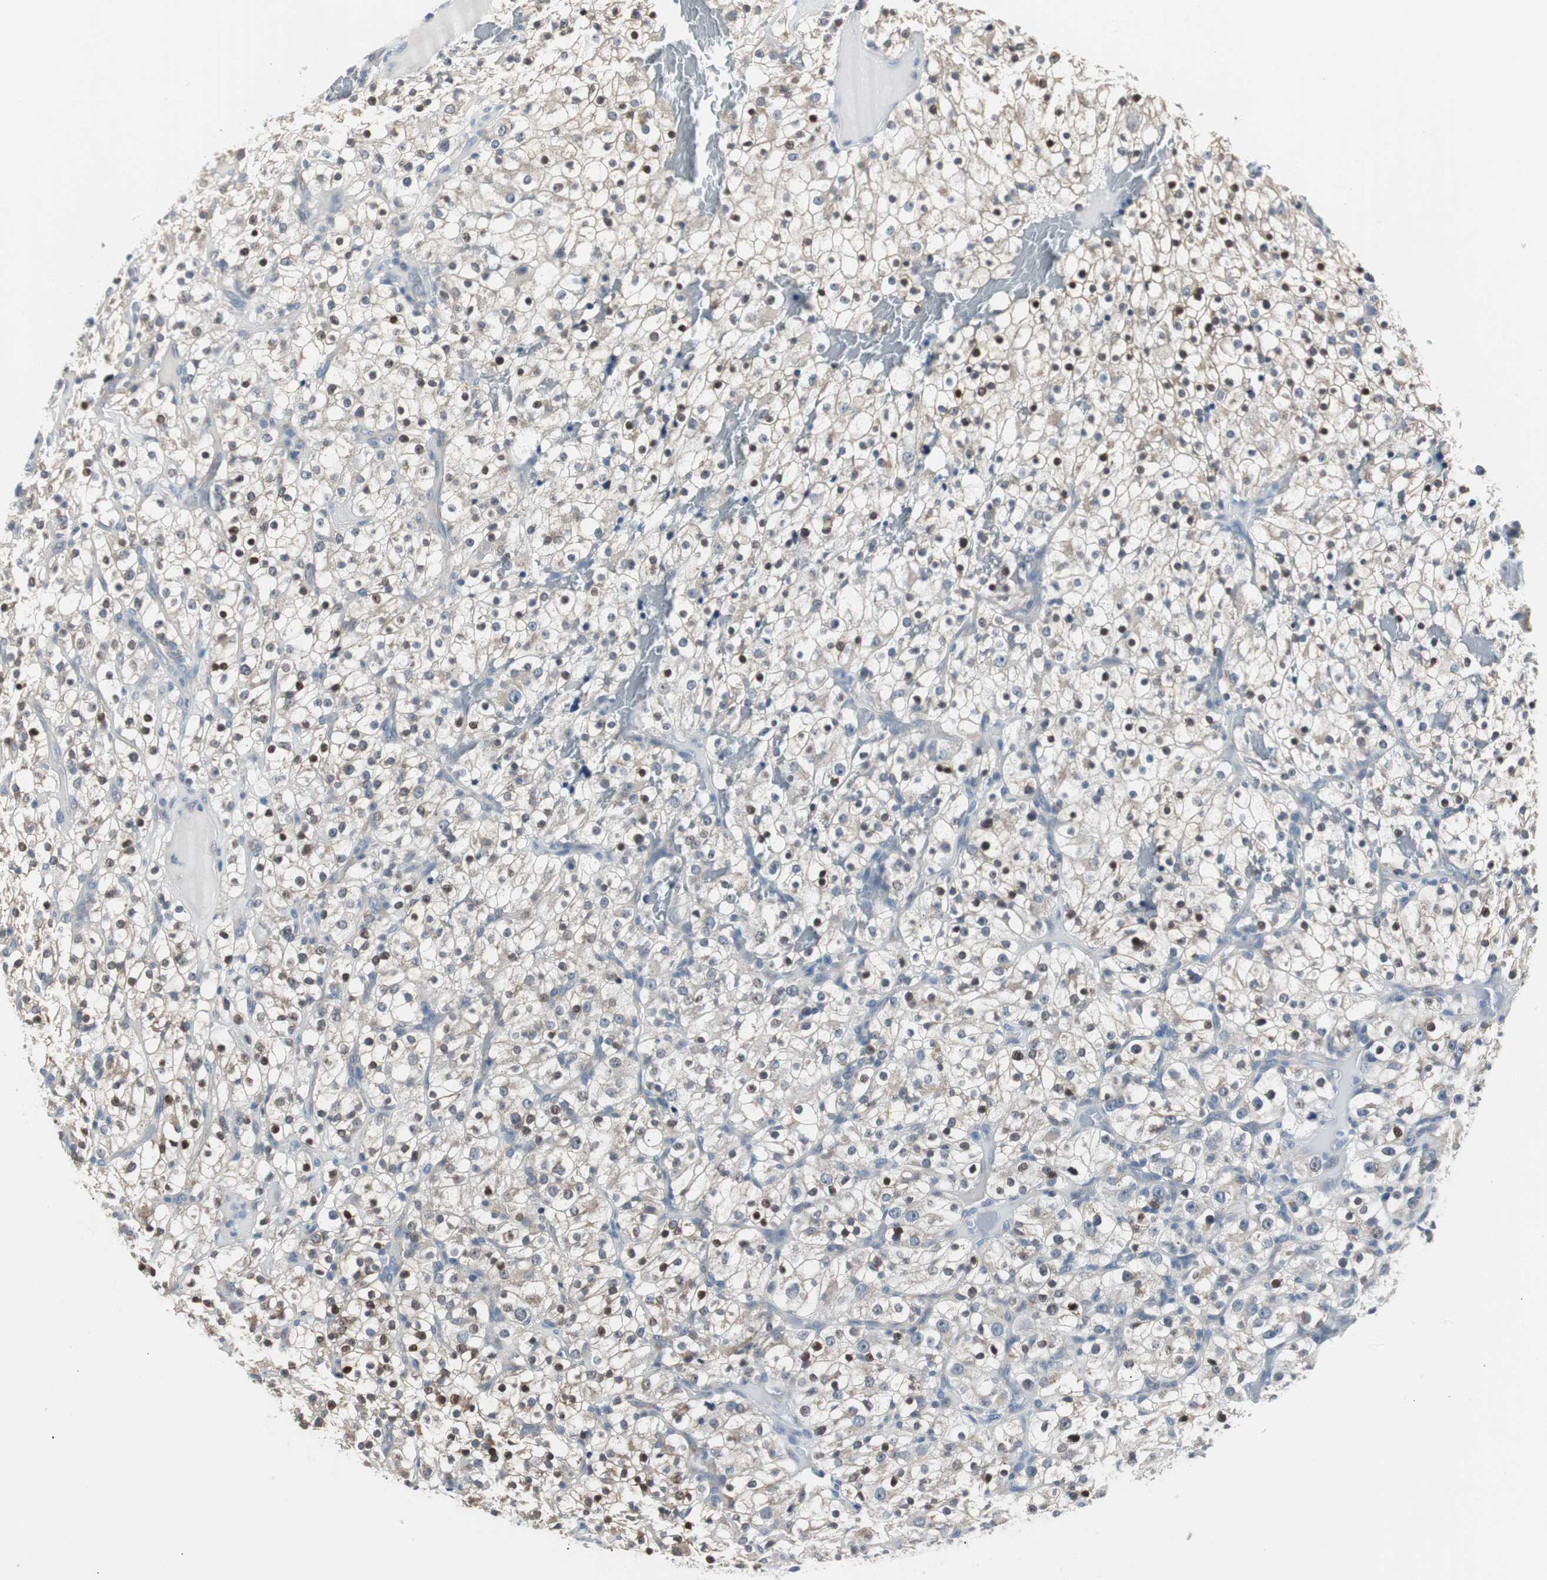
{"staining": {"intensity": "strong", "quantity": "25%-75%", "location": "nuclear"}, "tissue": "renal cancer", "cell_type": "Tumor cells", "image_type": "cancer", "snomed": [{"axis": "morphology", "description": "Normal tissue, NOS"}, {"axis": "morphology", "description": "Adenocarcinoma, NOS"}, {"axis": "topography", "description": "Kidney"}], "caption": "Immunohistochemistry (IHC) of human renal adenocarcinoma shows high levels of strong nuclear expression in about 25%-75% of tumor cells.", "gene": "SOX30", "patient": {"sex": "female", "age": 72}}